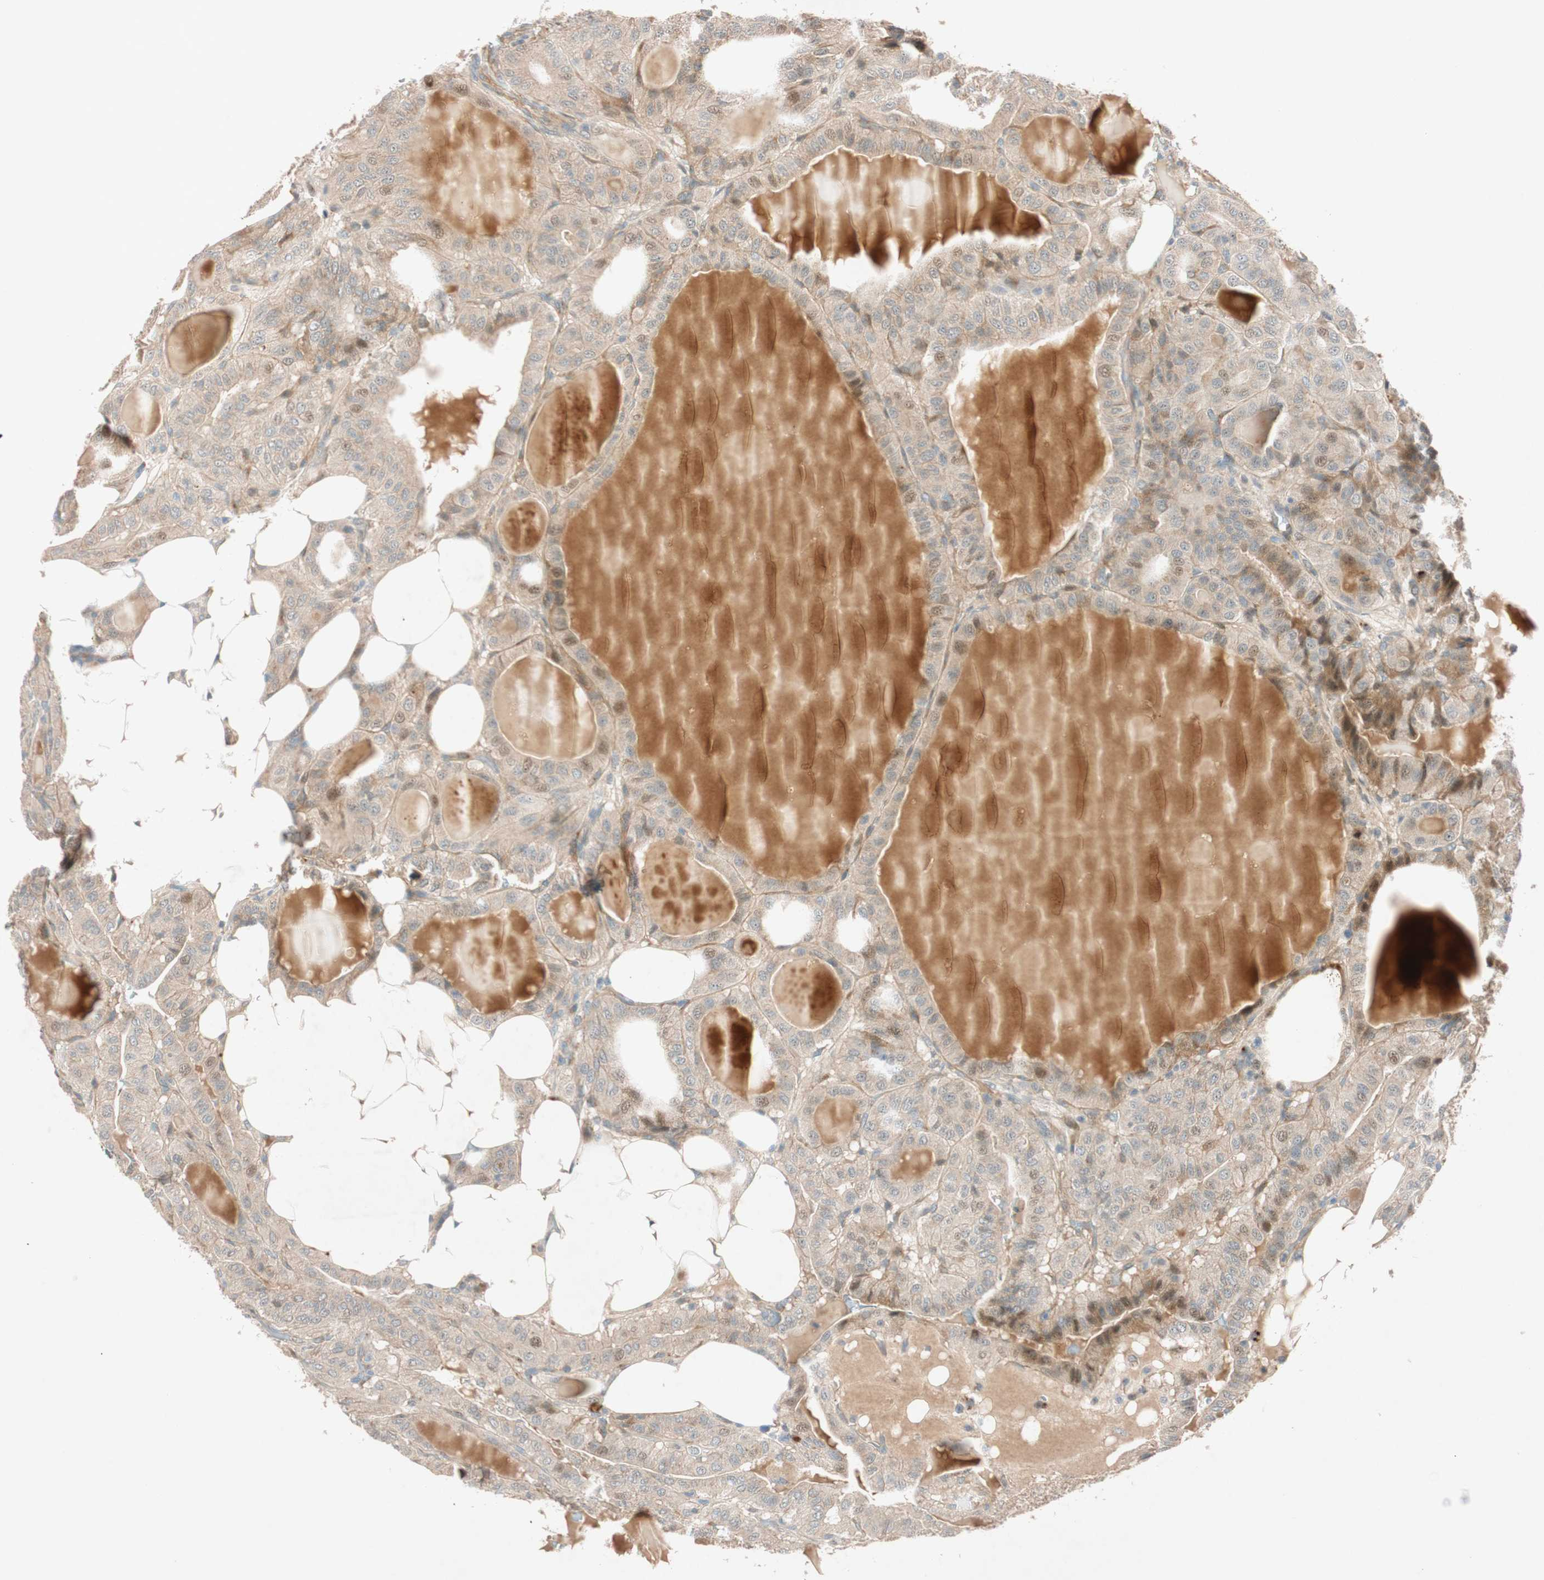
{"staining": {"intensity": "moderate", "quantity": ">75%", "location": "cytoplasmic/membranous"}, "tissue": "thyroid cancer", "cell_type": "Tumor cells", "image_type": "cancer", "snomed": [{"axis": "morphology", "description": "Papillary adenocarcinoma, NOS"}, {"axis": "topography", "description": "Thyroid gland"}], "caption": "Thyroid cancer stained with a protein marker demonstrates moderate staining in tumor cells.", "gene": "EPHA6", "patient": {"sex": "male", "age": 77}}